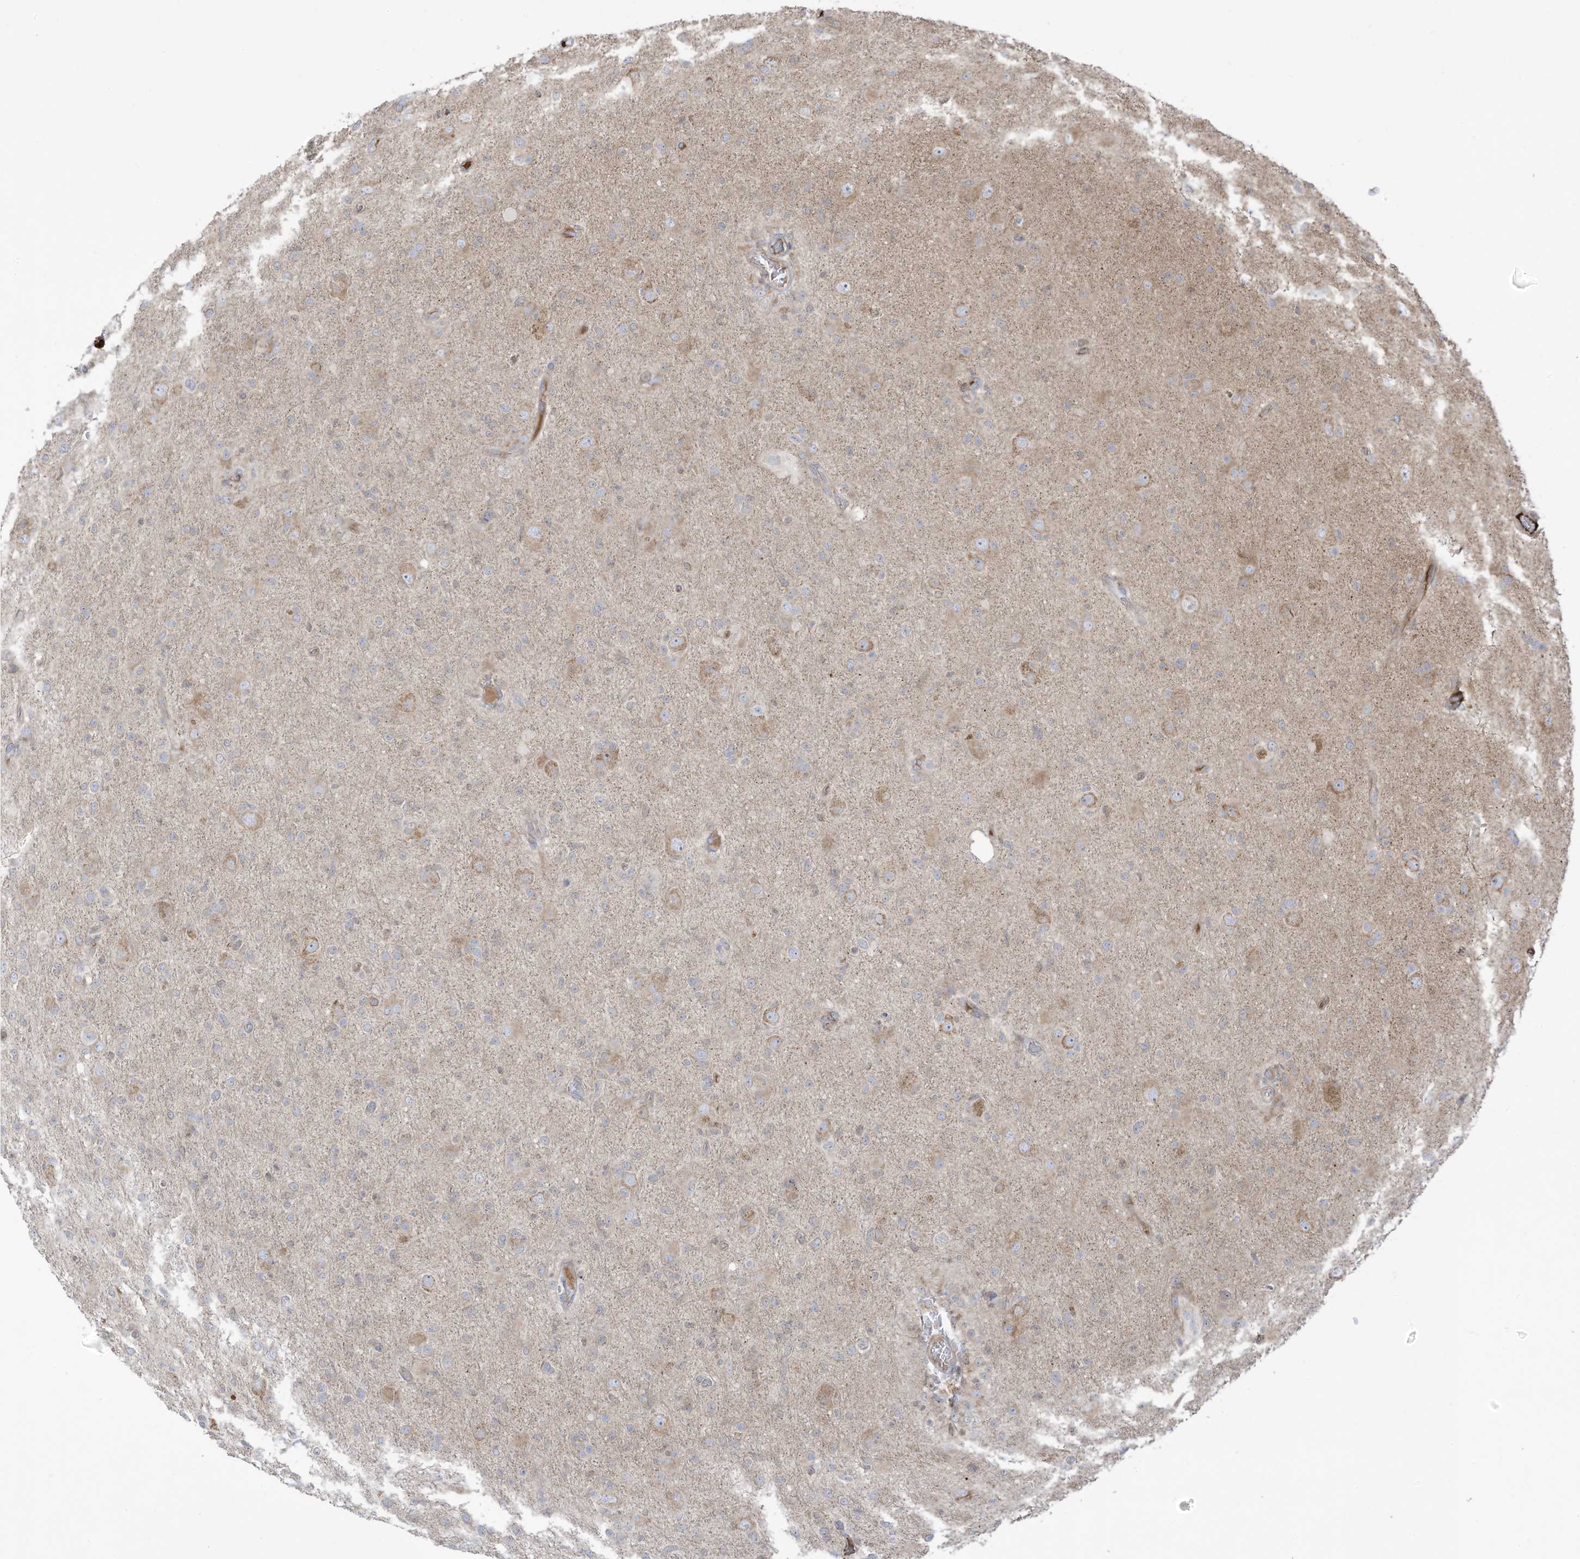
{"staining": {"intensity": "weak", "quantity": "<25%", "location": "cytoplasmic/membranous"}, "tissue": "glioma", "cell_type": "Tumor cells", "image_type": "cancer", "snomed": [{"axis": "morphology", "description": "Glioma, malignant, High grade"}, {"axis": "topography", "description": "Brain"}], "caption": "This image is of glioma stained with IHC to label a protein in brown with the nuclei are counter-stained blue. There is no expression in tumor cells. The staining is performed using DAB brown chromogen with nuclei counter-stained in using hematoxylin.", "gene": "CGAS", "patient": {"sex": "female", "age": 57}}